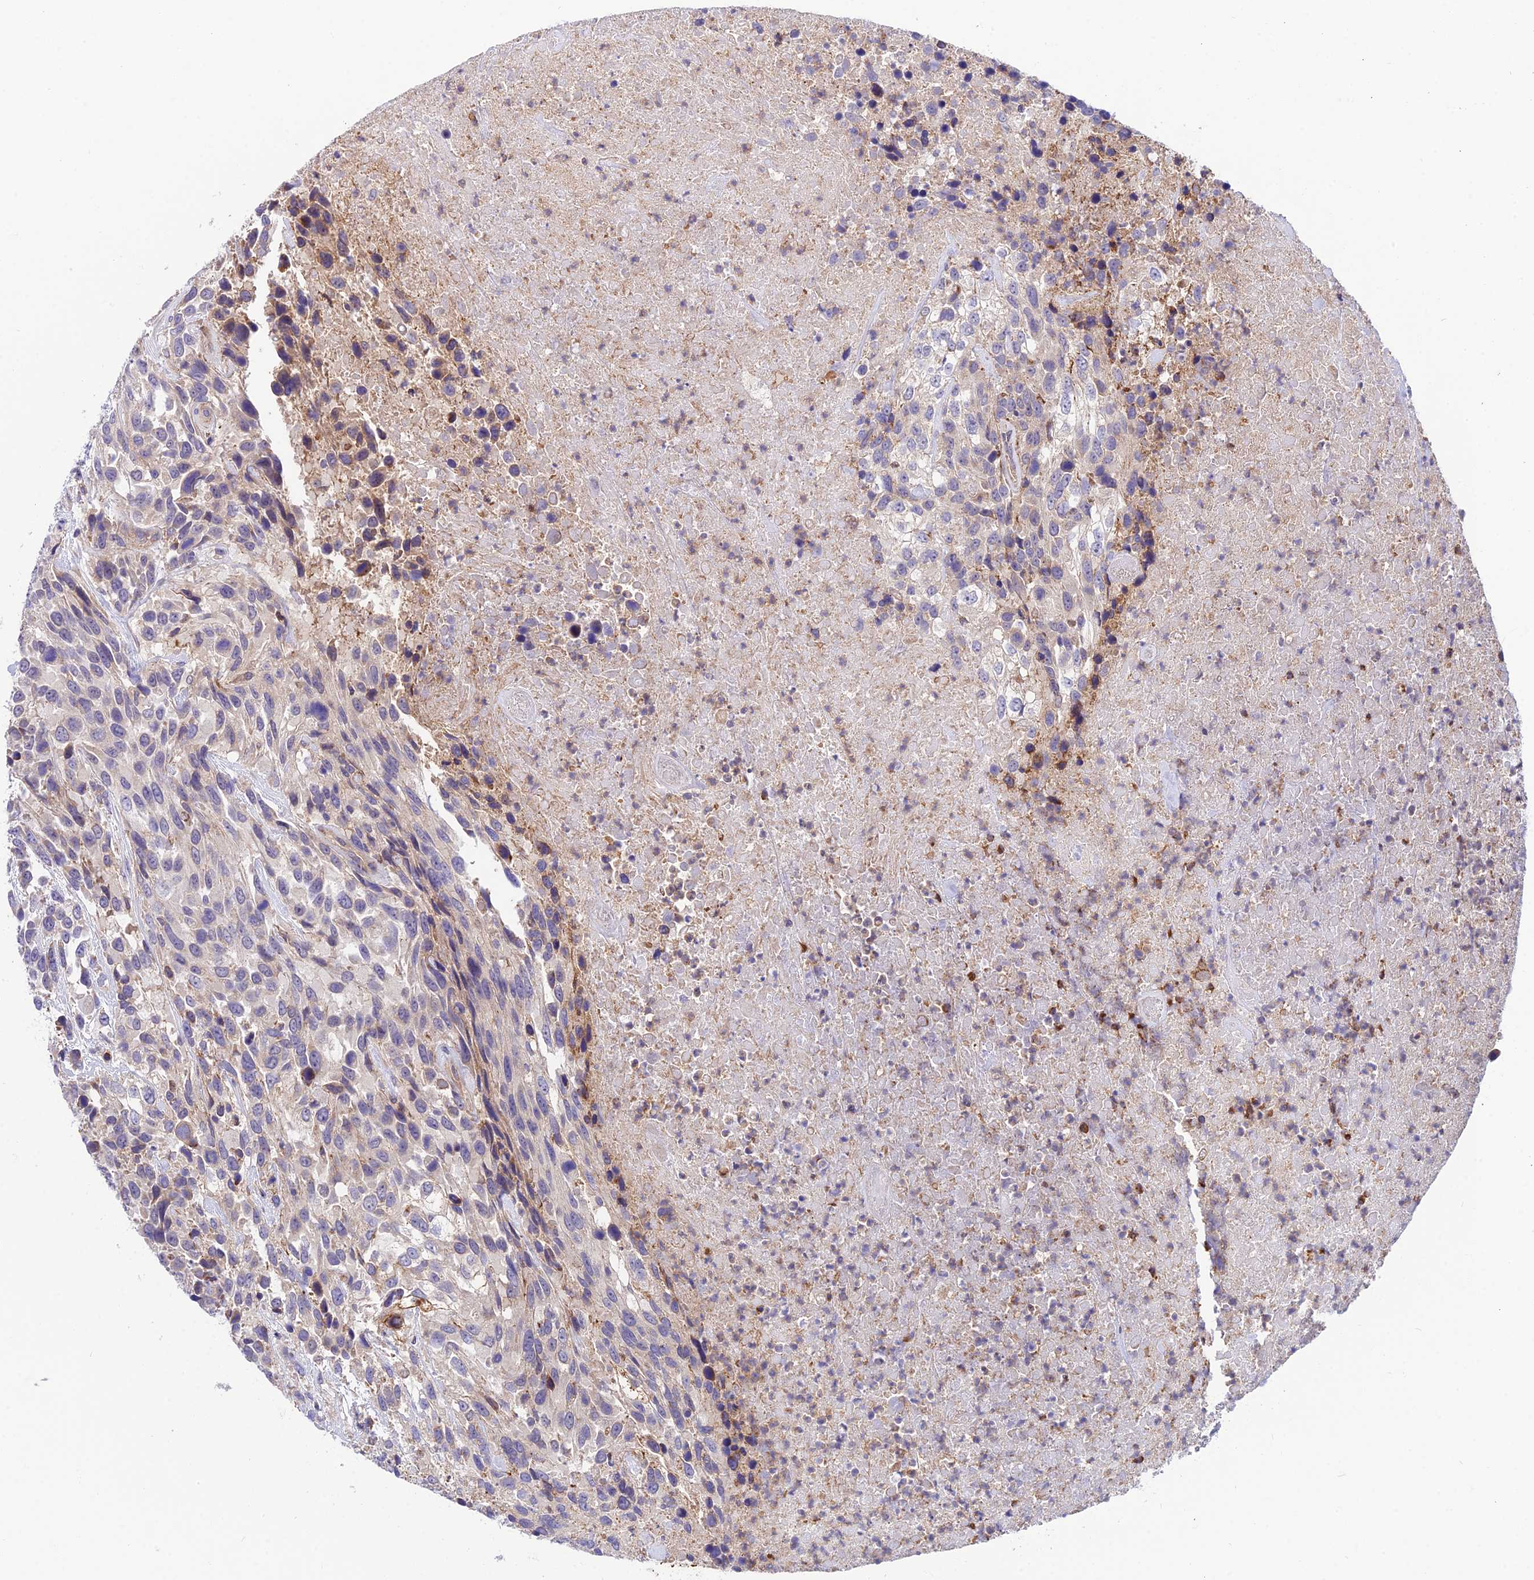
{"staining": {"intensity": "weak", "quantity": "25%-75%", "location": "cytoplasmic/membranous"}, "tissue": "urothelial cancer", "cell_type": "Tumor cells", "image_type": "cancer", "snomed": [{"axis": "morphology", "description": "Urothelial carcinoma, High grade"}, {"axis": "topography", "description": "Urinary bladder"}], "caption": "Urothelial carcinoma (high-grade) was stained to show a protein in brown. There is low levels of weak cytoplasmic/membranous staining in approximately 25%-75% of tumor cells. (DAB IHC, brown staining for protein, blue staining for nuclei).", "gene": "TRIM43B", "patient": {"sex": "female", "age": 70}}